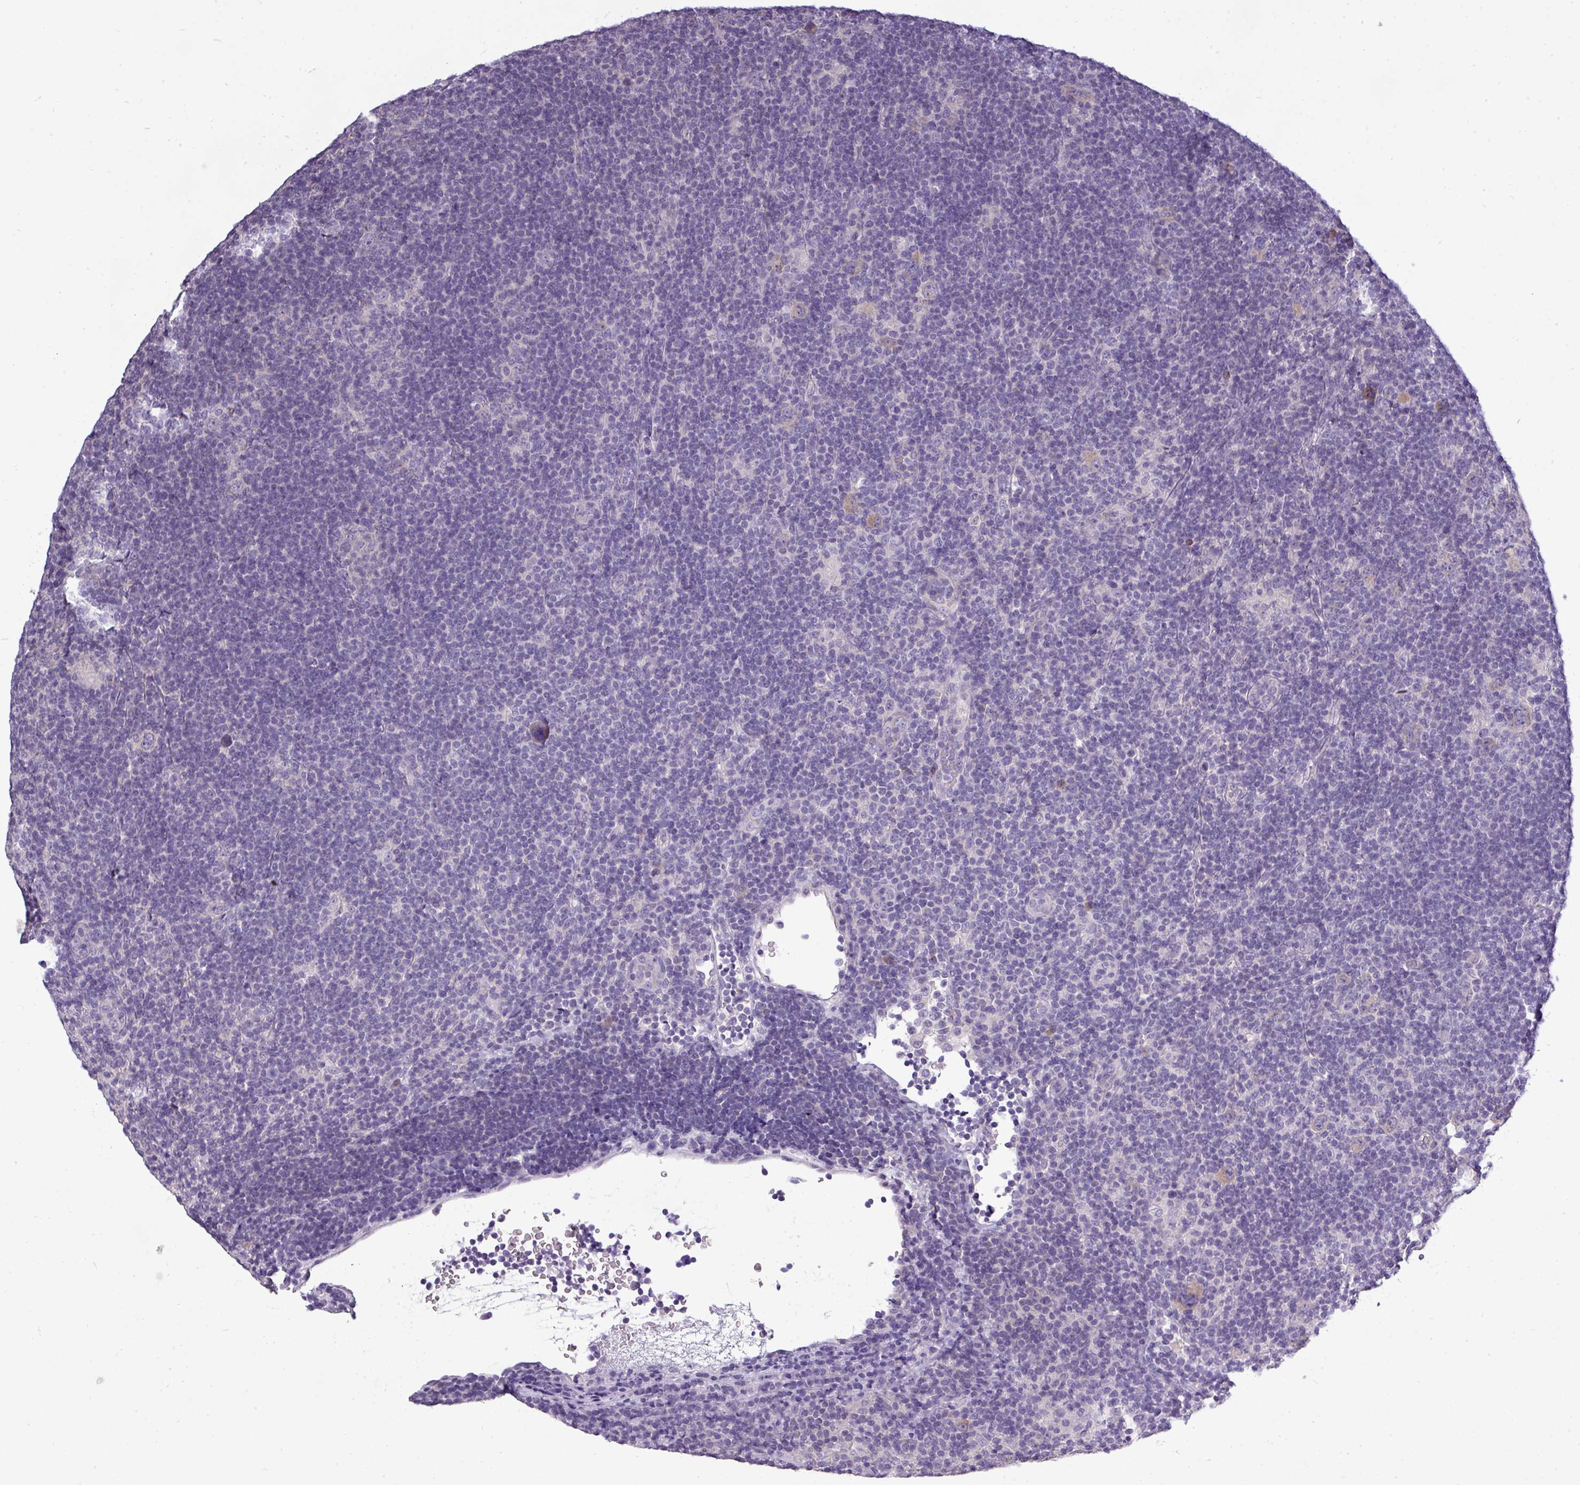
{"staining": {"intensity": "negative", "quantity": "none", "location": "none"}, "tissue": "lymphoma", "cell_type": "Tumor cells", "image_type": "cancer", "snomed": [{"axis": "morphology", "description": "Hodgkin's disease, NOS"}, {"axis": "topography", "description": "Lymph node"}], "caption": "Immunohistochemical staining of lymphoma shows no significant staining in tumor cells.", "gene": "DNAAF9", "patient": {"sex": "female", "age": 57}}